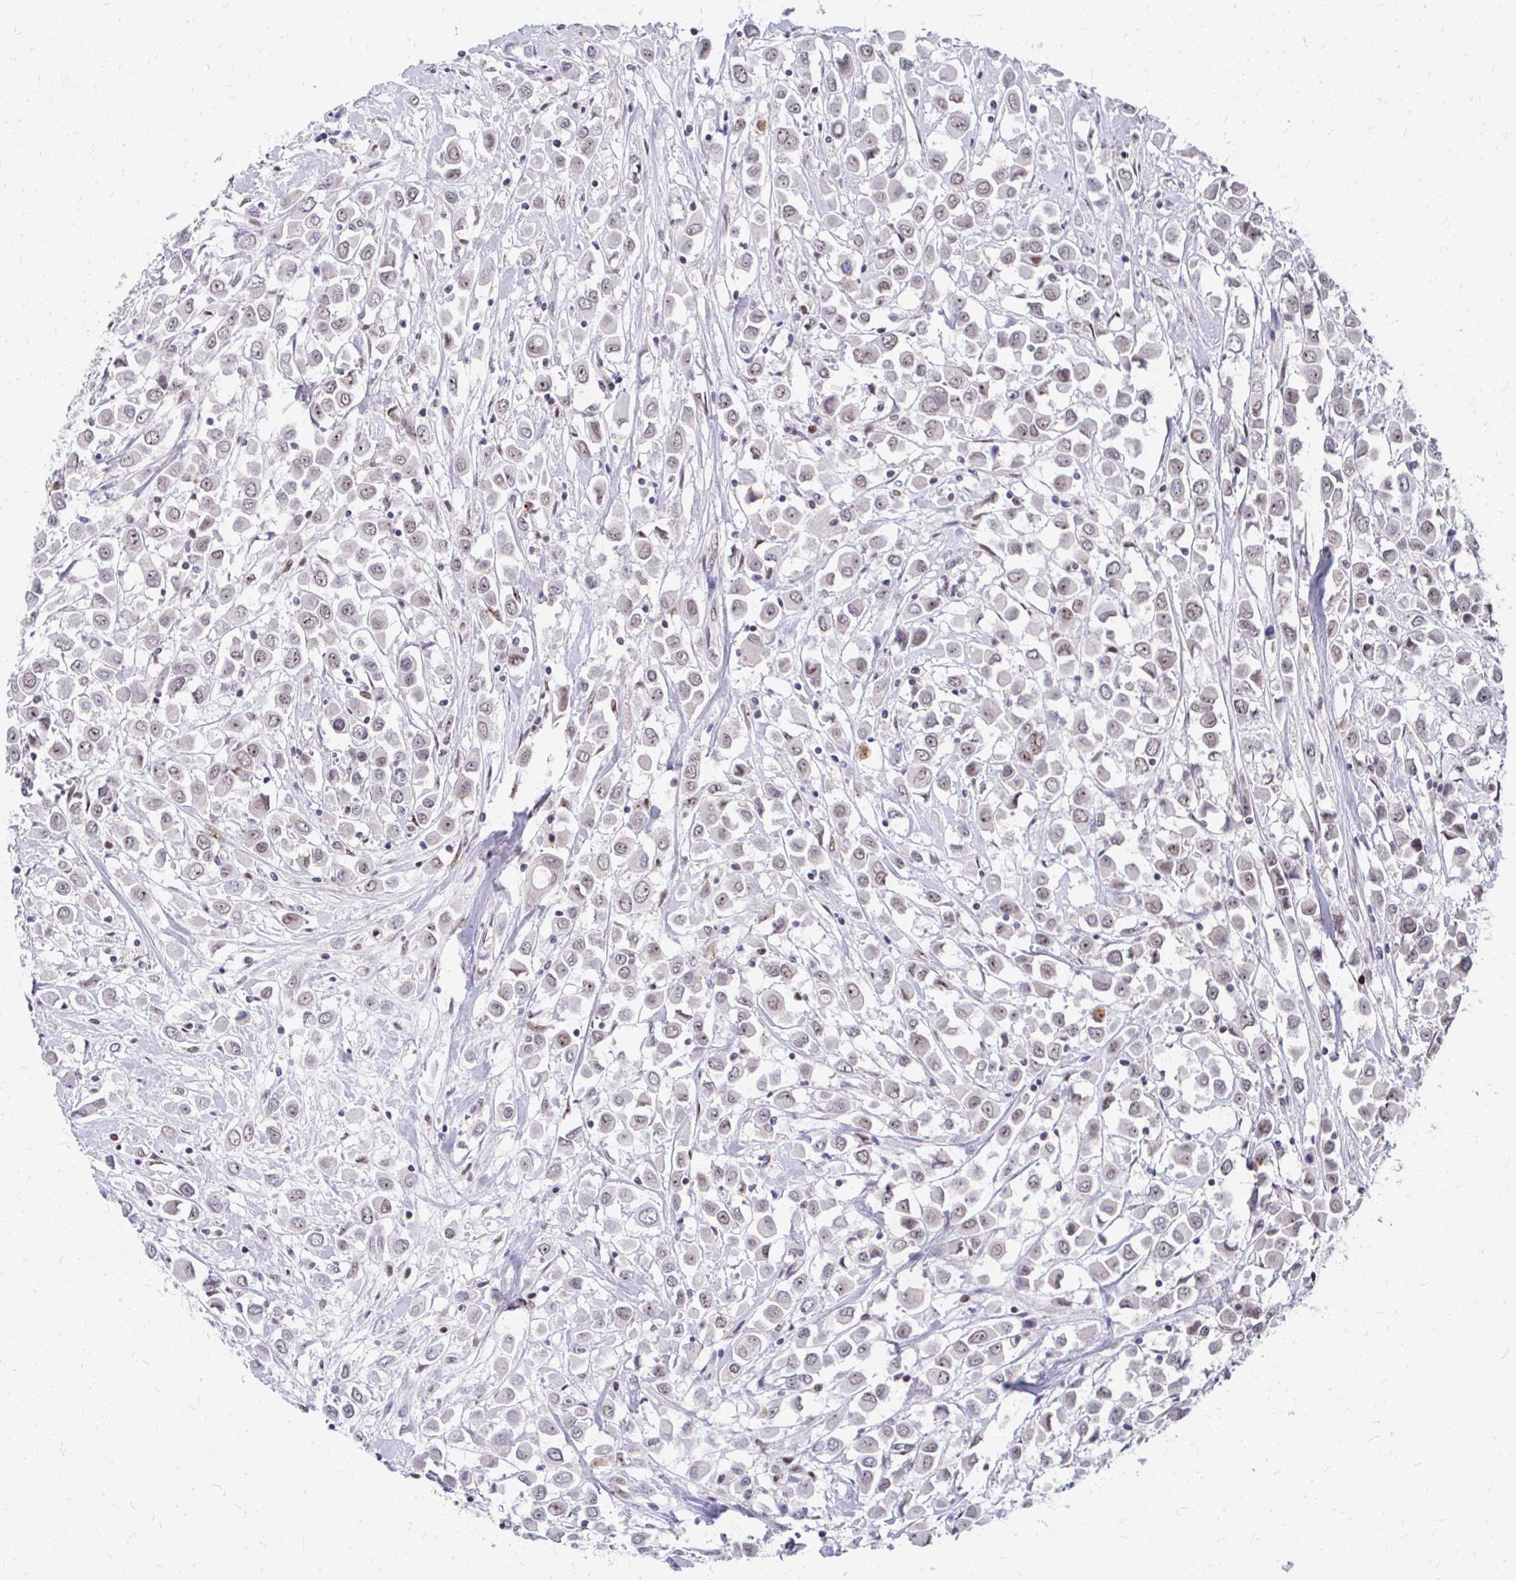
{"staining": {"intensity": "moderate", "quantity": ">75%", "location": "nuclear"}, "tissue": "breast cancer", "cell_type": "Tumor cells", "image_type": "cancer", "snomed": [{"axis": "morphology", "description": "Duct carcinoma"}, {"axis": "topography", "description": "Breast"}], "caption": "Tumor cells demonstrate medium levels of moderate nuclear expression in approximately >75% of cells in breast intraductal carcinoma.", "gene": "GTF2H1", "patient": {"sex": "female", "age": 61}}